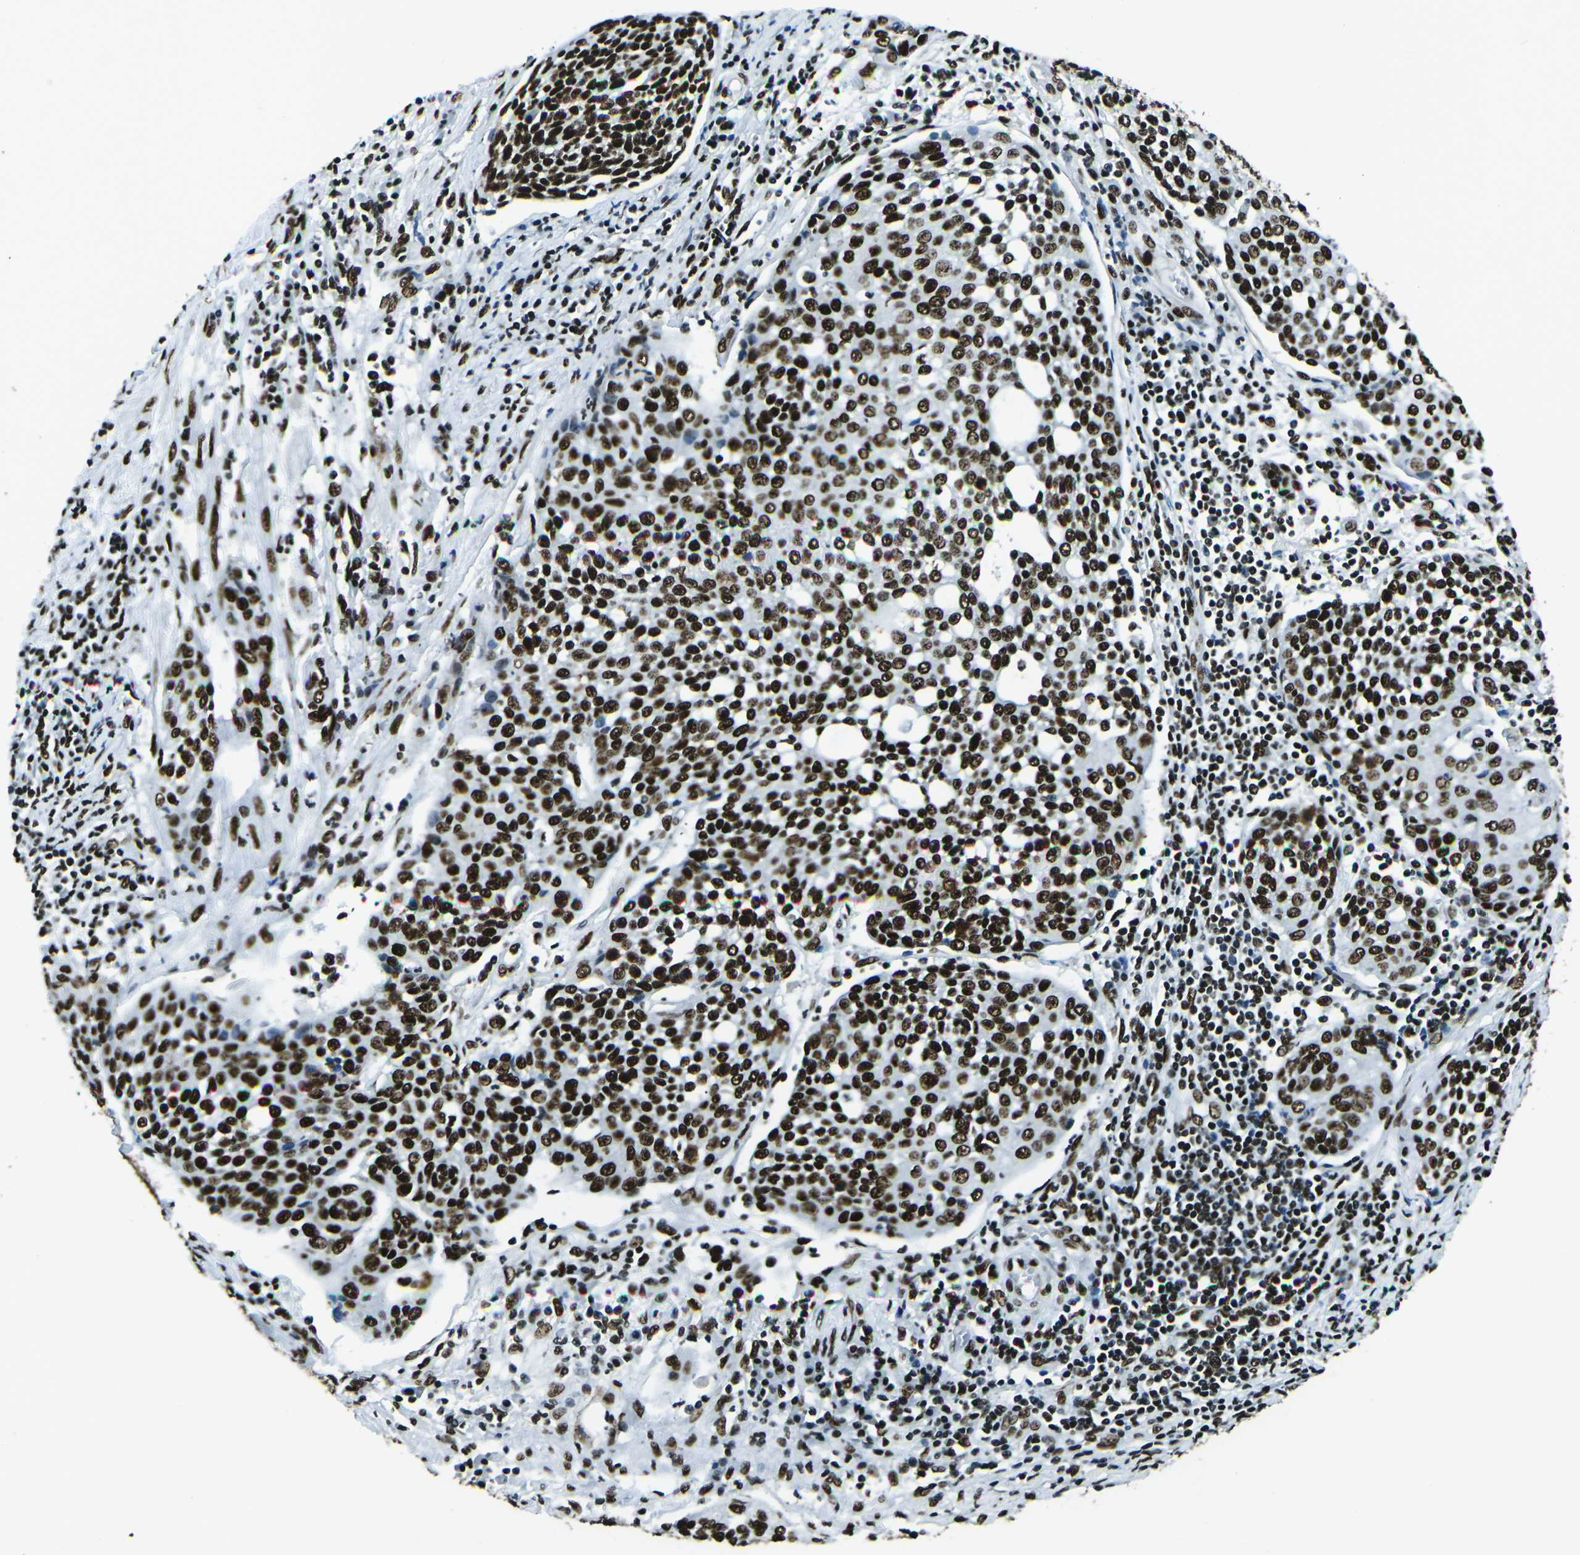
{"staining": {"intensity": "strong", "quantity": ">75%", "location": "nuclear"}, "tissue": "cervical cancer", "cell_type": "Tumor cells", "image_type": "cancer", "snomed": [{"axis": "morphology", "description": "Squamous cell carcinoma, NOS"}, {"axis": "topography", "description": "Cervix"}], "caption": "Cervical squamous cell carcinoma tissue displays strong nuclear staining in approximately >75% of tumor cells The staining was performed using DAB (3,3'-diaminobenzidine) to visualize the protein expression in brown, while the nuclei were stained in blue with hematoxylin (Magnification: 20x).", "gene": "HNRNPL", "patient": {"sex": "female", "age": 34}}